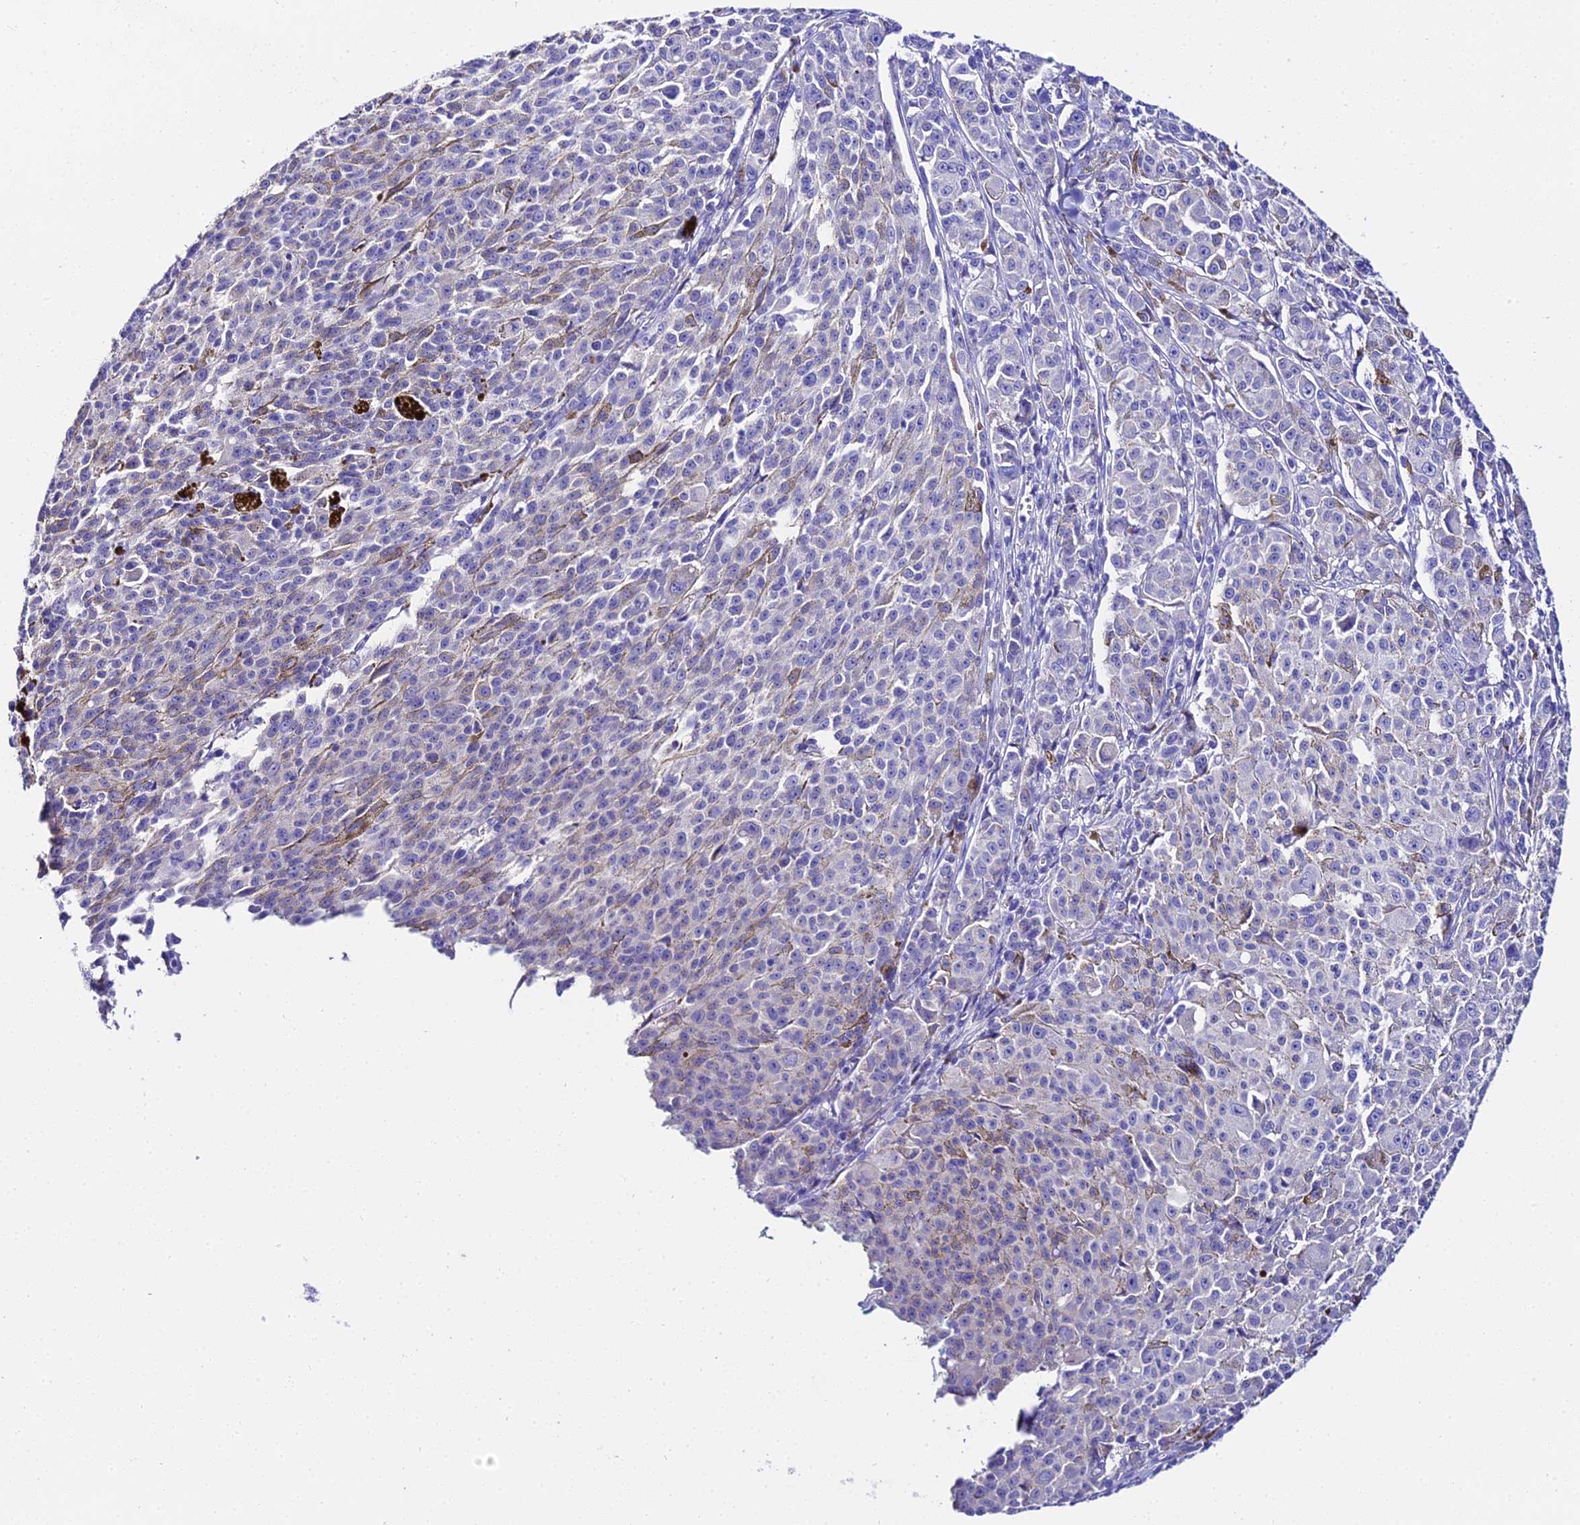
{"staining": {"intensity": "negative", "quantity": "none", "location": "none"}, "tissue": "melanoma", "cell_type": "Tumor cells", "image_type": "cancer", "snomed": [{"axis": "morphology", "description": "Malignant melanoma, NOS"}, {"axis": "topography", "description": "Skin"}], "caption": "Immunohistochemistry micrograph of neoplastic tissue: human melanoma stained with DAB (3,3'-diaminobenzidine) exhibits no significant protein expression in tumor cells. Nuclei are stained in blue.", "gene": "TMEM117", "patient": {"sex": "female", "age": 52}}